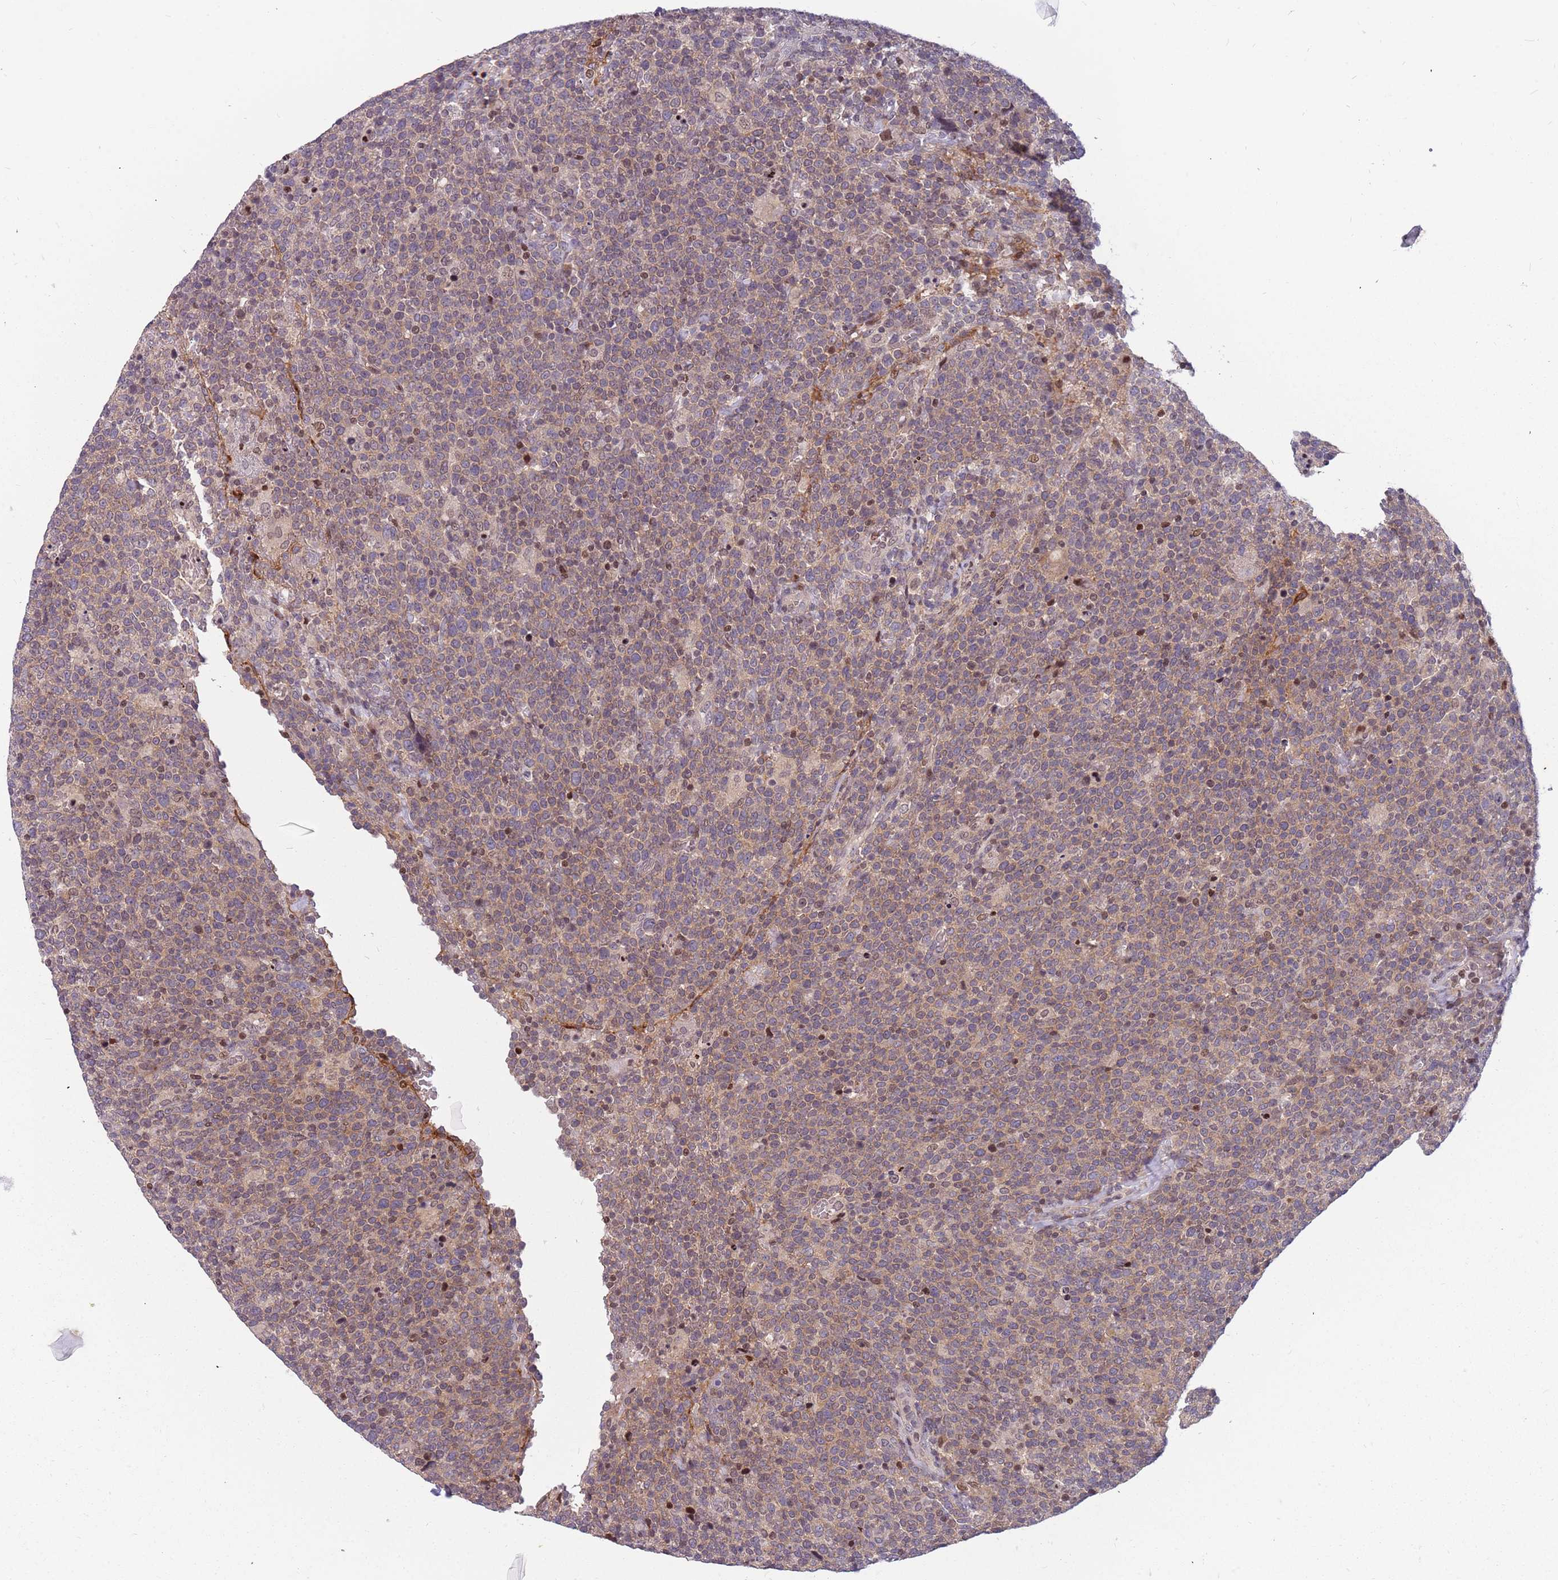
{"staining": {"intensity": "weak", "quantity": "25%-75%", "location": "cytoplasmic/membranous"}, "tissue": "lymphoma", "cell_type": "Tumor cells", "image_type": "cancer", "snomed": [{"axis": "morphology", "description": "Malignant lymphoma, non-Hodgkin's type, High grade"}, {"axis": "topography", "description": "Lymph node"}], "caption": "Lymphoma stained for a protein (brown) demonstrates weak cytoplasmic/membranous positive staining in about 25%-75% of tumor cells.", "gene": "ARHGEF5", "patient": {"sex": "male", "age": 61}}